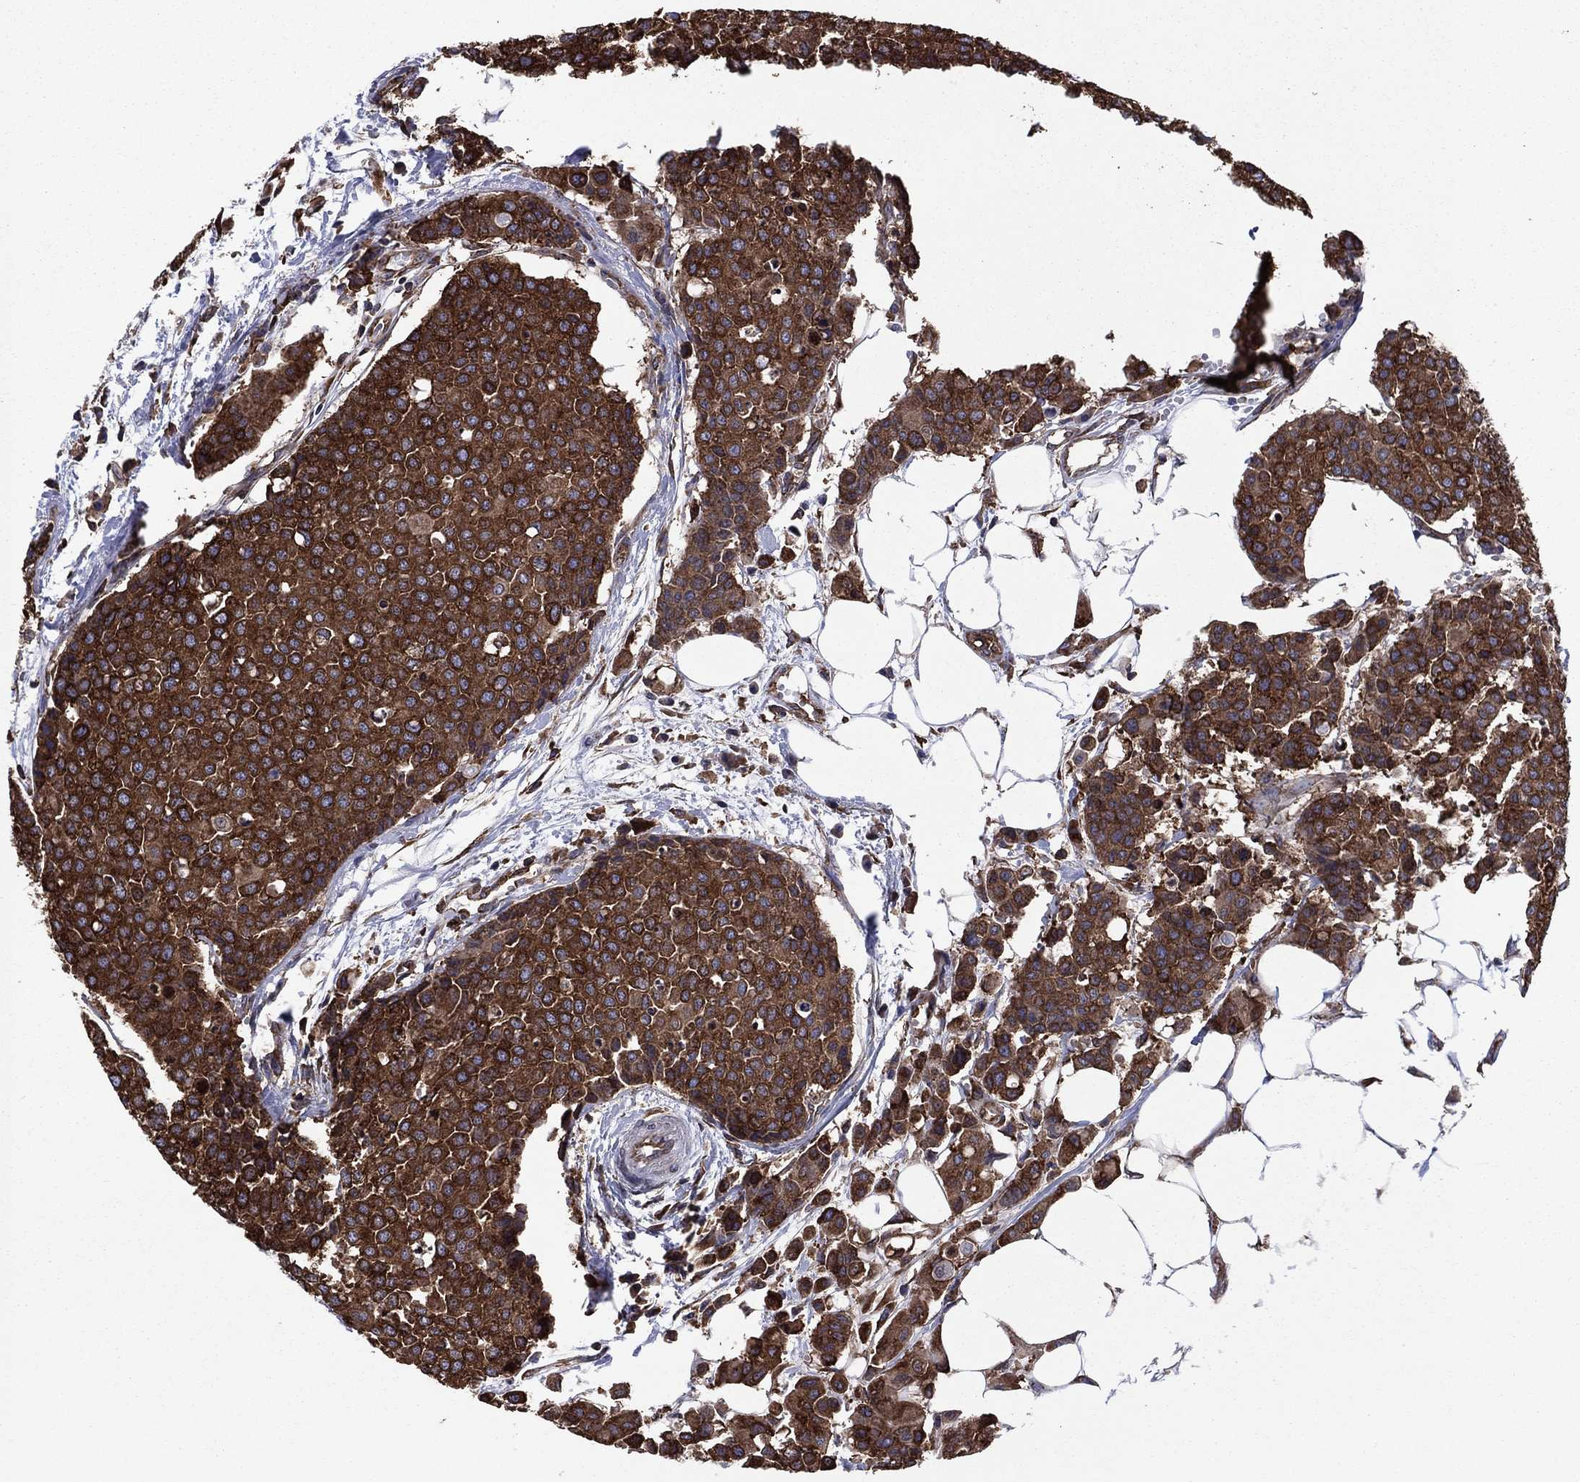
{"staining": {"intensity": "strong", "quantity": ">75%", "location": "cytoplasmic/membranous"}, "tissue": "carcinoid", "cell_type": "Tumor cells", "image_type": "cancer", "snomed": [{"axis": "morphology", "description": "Carcinoid, malignant, NOS"}, {"axis": "topography", "description": "Colon"}], "caption": "Malignant carcinoid was stained to show a protein in brown. There is high levels of strong cytoplasmic/membranous positivity in approximately >75% of tumor cells. (Brightfield microscopy of DAB IHC at high magnification).", "gene": "YBX1", "patient": {"sex": "male", "age": 81}}